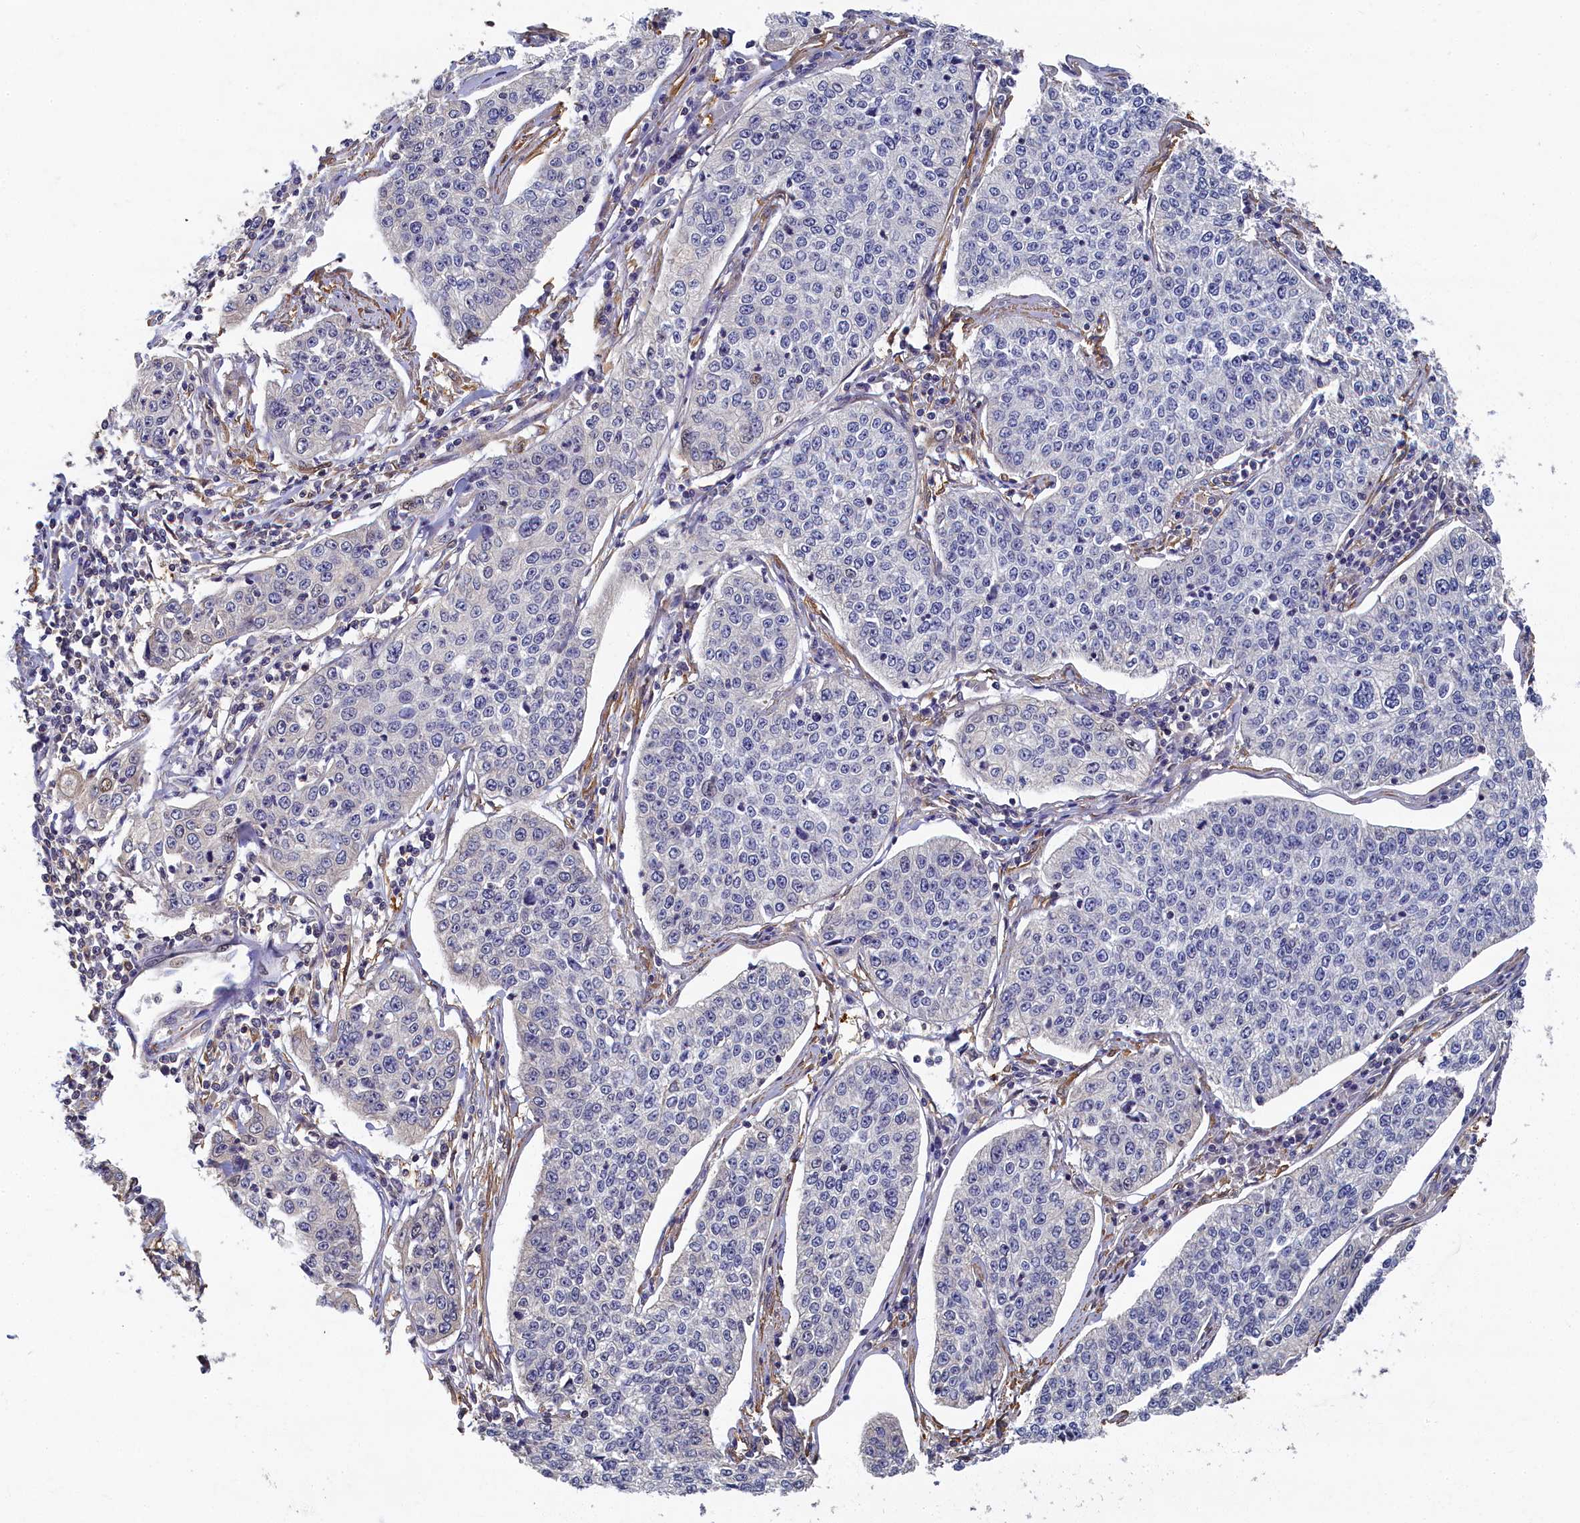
{"staining": {"intensity": "negative", "quantity": "none", "location": "none"}, "tissue": "cervical cancer", "cell_type": "Tumor cells", "image_type": "cancer", "snomed": [{"axis": "morphology", "description": "Squamous cell carcinoma, NOS"}, {"axis": "topography", "description": "Cervix"}], "caption": "Immunohistochemical staining of human cervical cancer (squamous cell carcinoma) shows no significant staining in tumor cells.", "gene": "TBCB", "patient": {"sex": "female", "age": 35}}